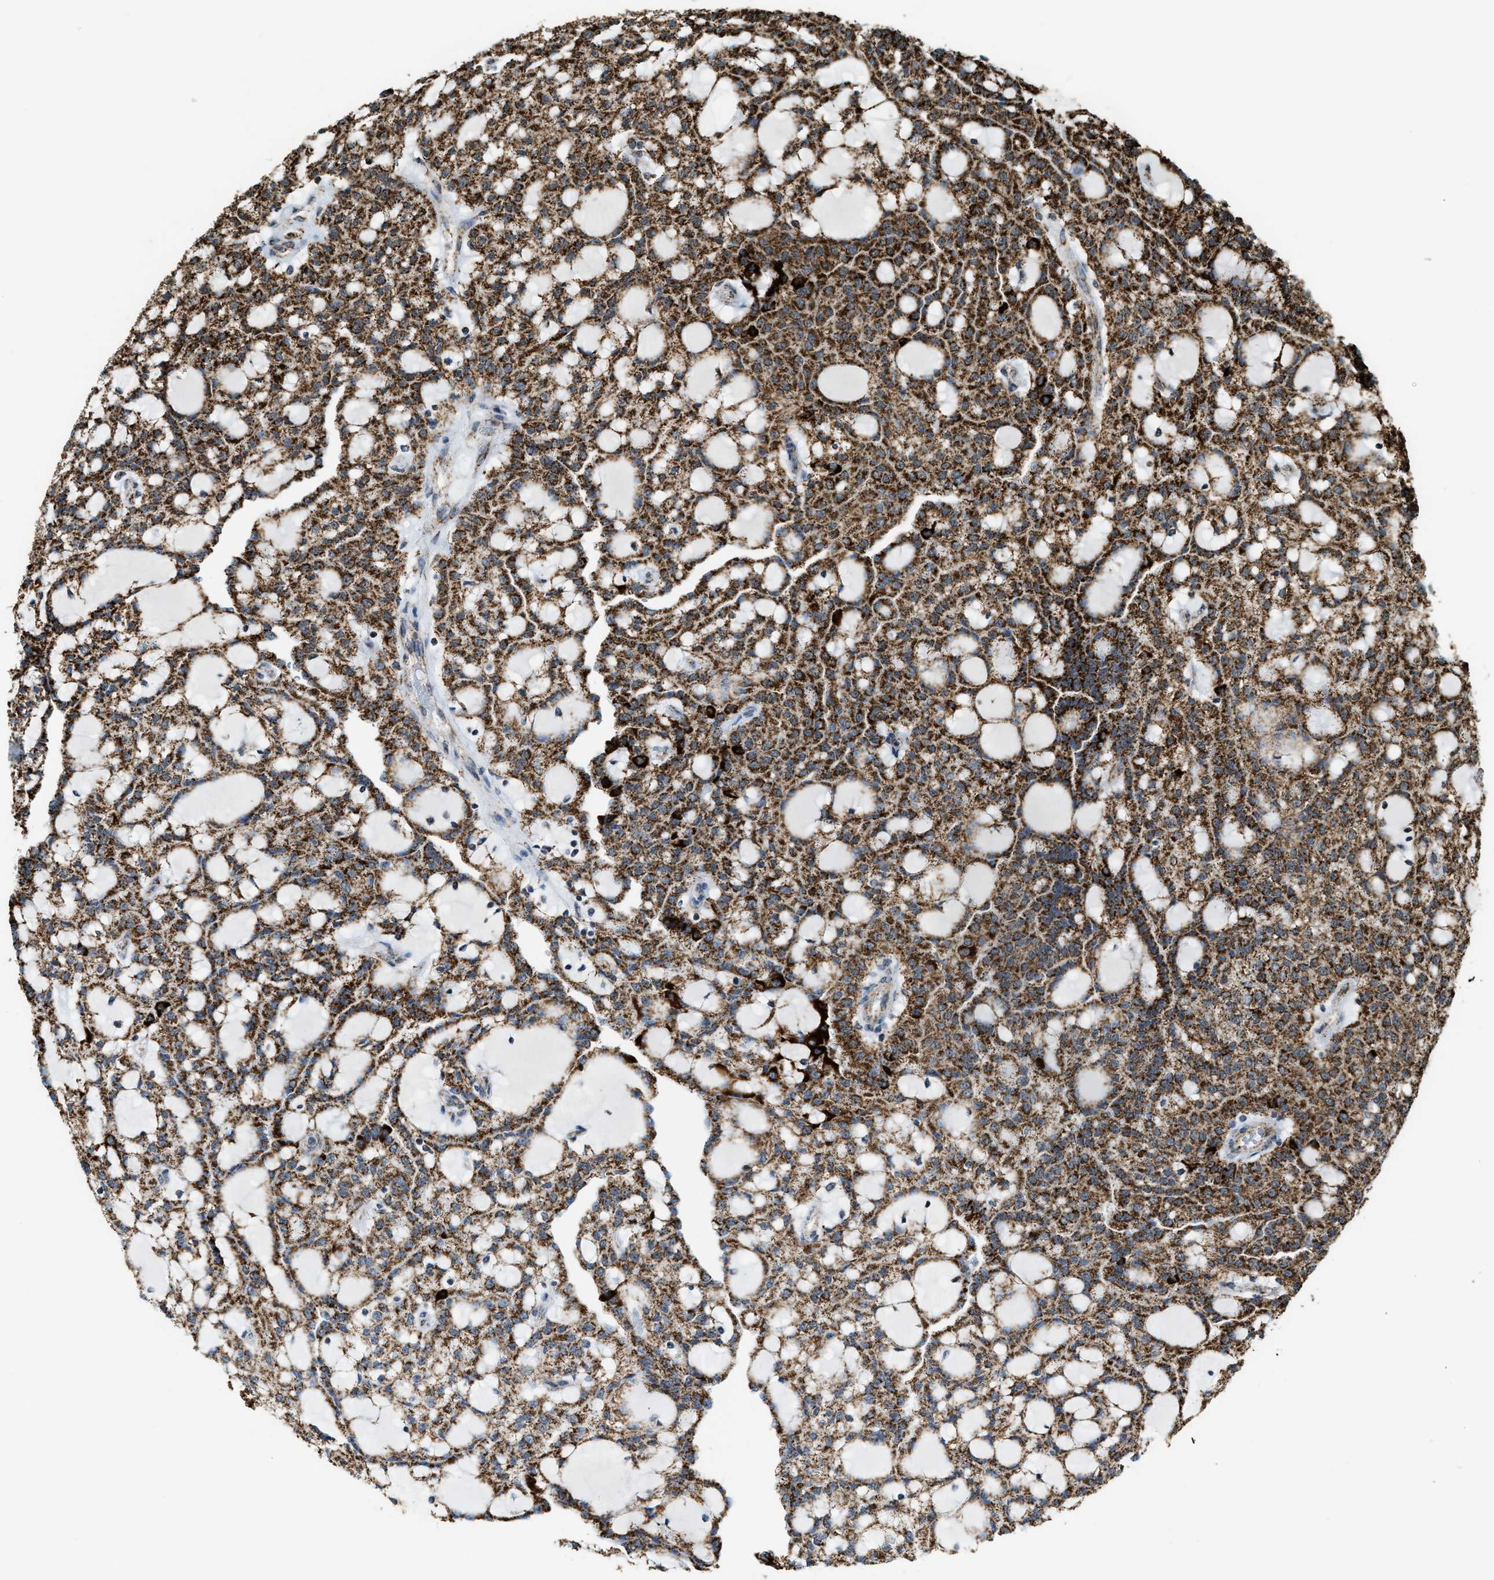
{"staining": {"intensity": "strong", "quantity": ">75%", "location": "cytoplasmic/membranous"}, "tissue": "renal cancer", "cell_type": "Tumor cells", "image_type": "cancer", "snomed": [{"axis": "morphology", "description": "Adenocarcinoma, NOS"}, {"axis": "topography", "description": "Kidney"}], "caption": "Renal cancer (adenocarcinoma) tissue demonstrates strong cytoplasmic/membranous staining in approximately >75% of tumor cells", "gene": "HIBADH", "patient": {"sex": "male", "age": 63}}